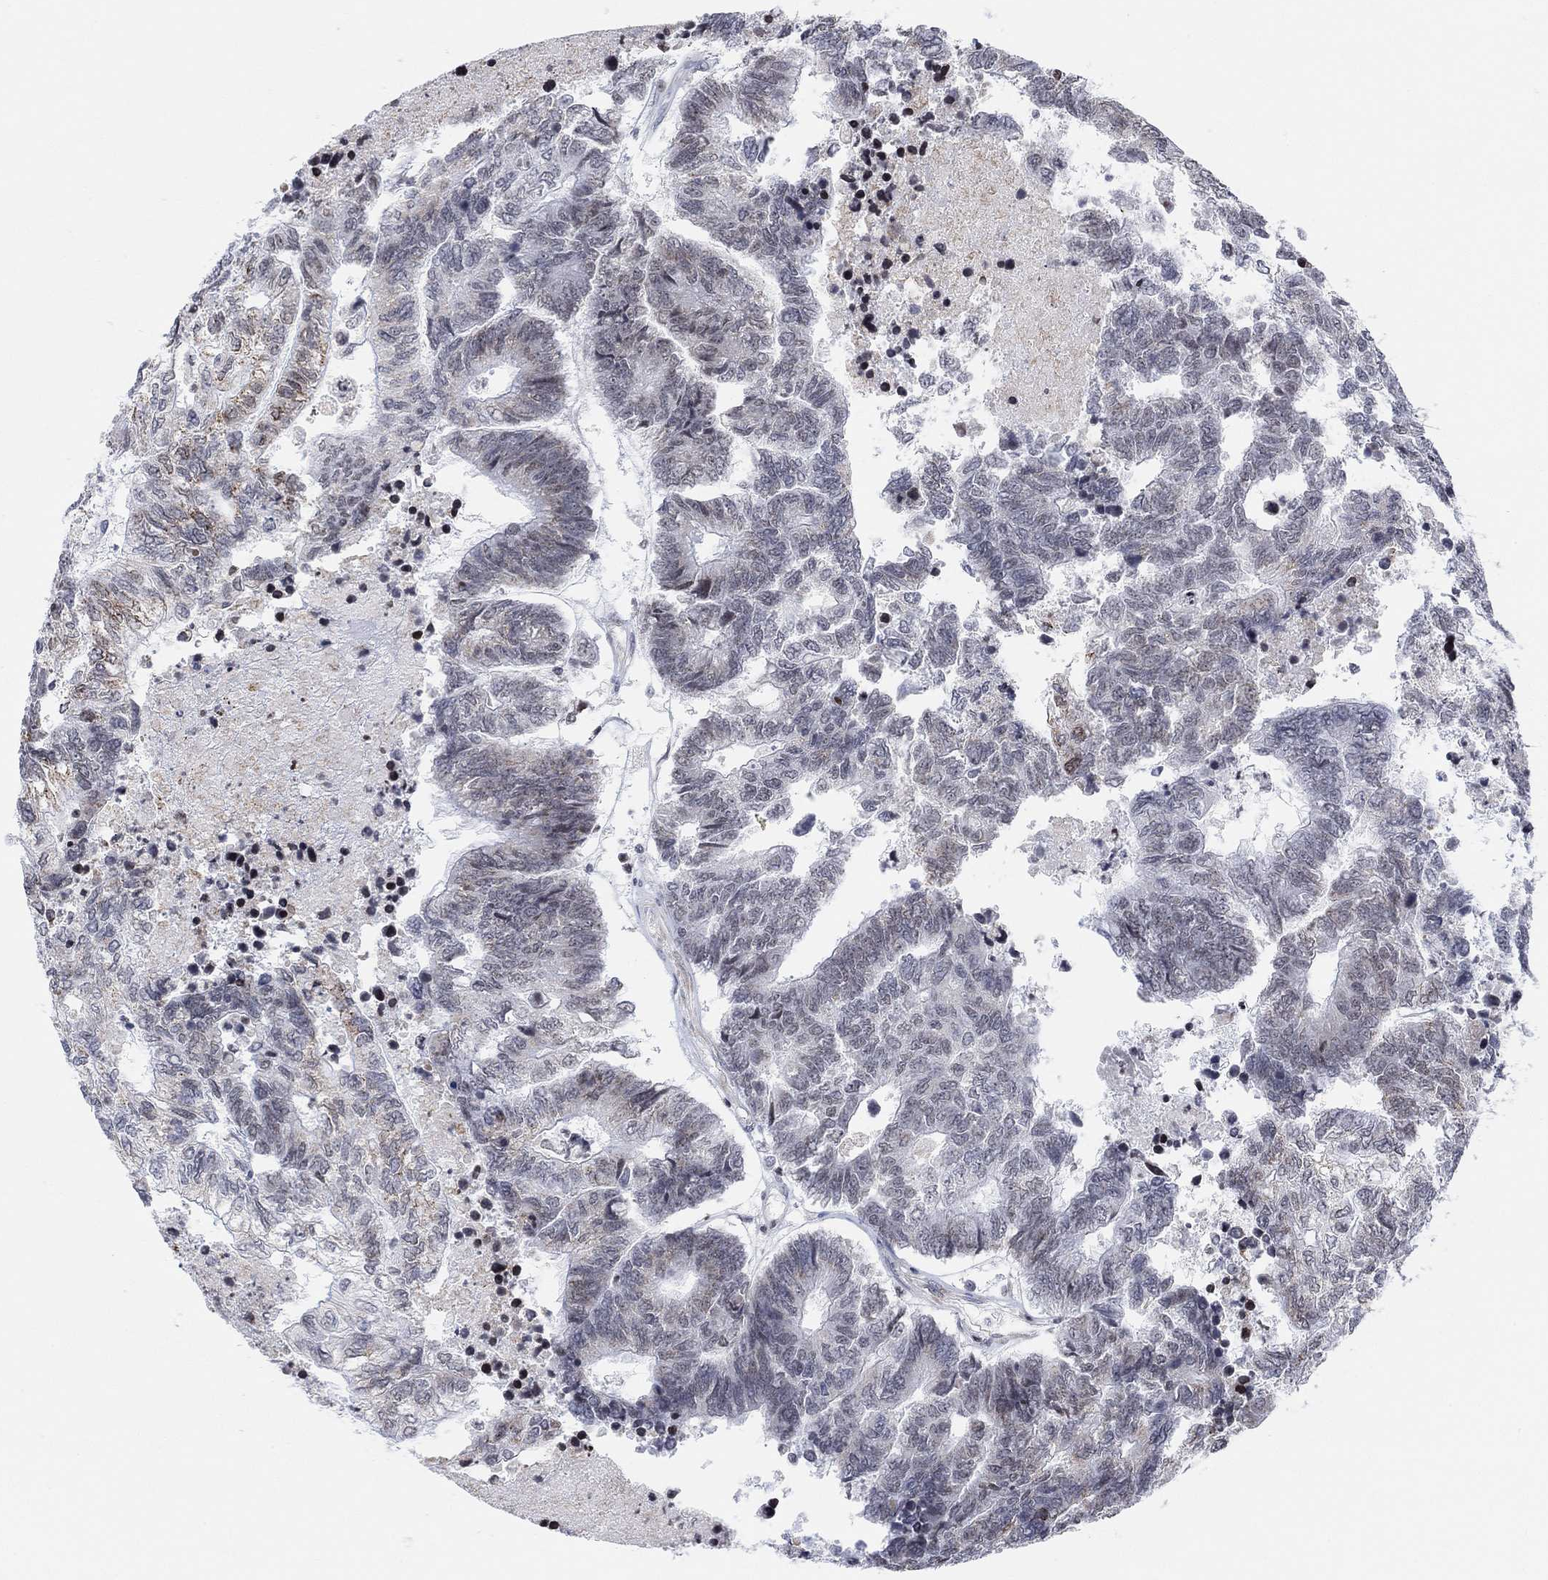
{"staining": {"intensity": "moderate", "quantity": "<25%", "location": "cytoplasmic/membranous"}, "tissue": "colorectal cancer", "cell_type": "Tumor cells", "image_type": "cancer", "snomed": [{"axis": "morphology", "description": "Adenocarcinoma, NOS"}, {"axis": "topography", "description": "Colon"}], "caption": "Moderate cytoplasmic/membranous staining is present in approximately <25% of tumor cells in colorectal cancer (adenocarcinoma).", "gene": "ABHD14A", "patient": {"sex": "female", "age": 48}}